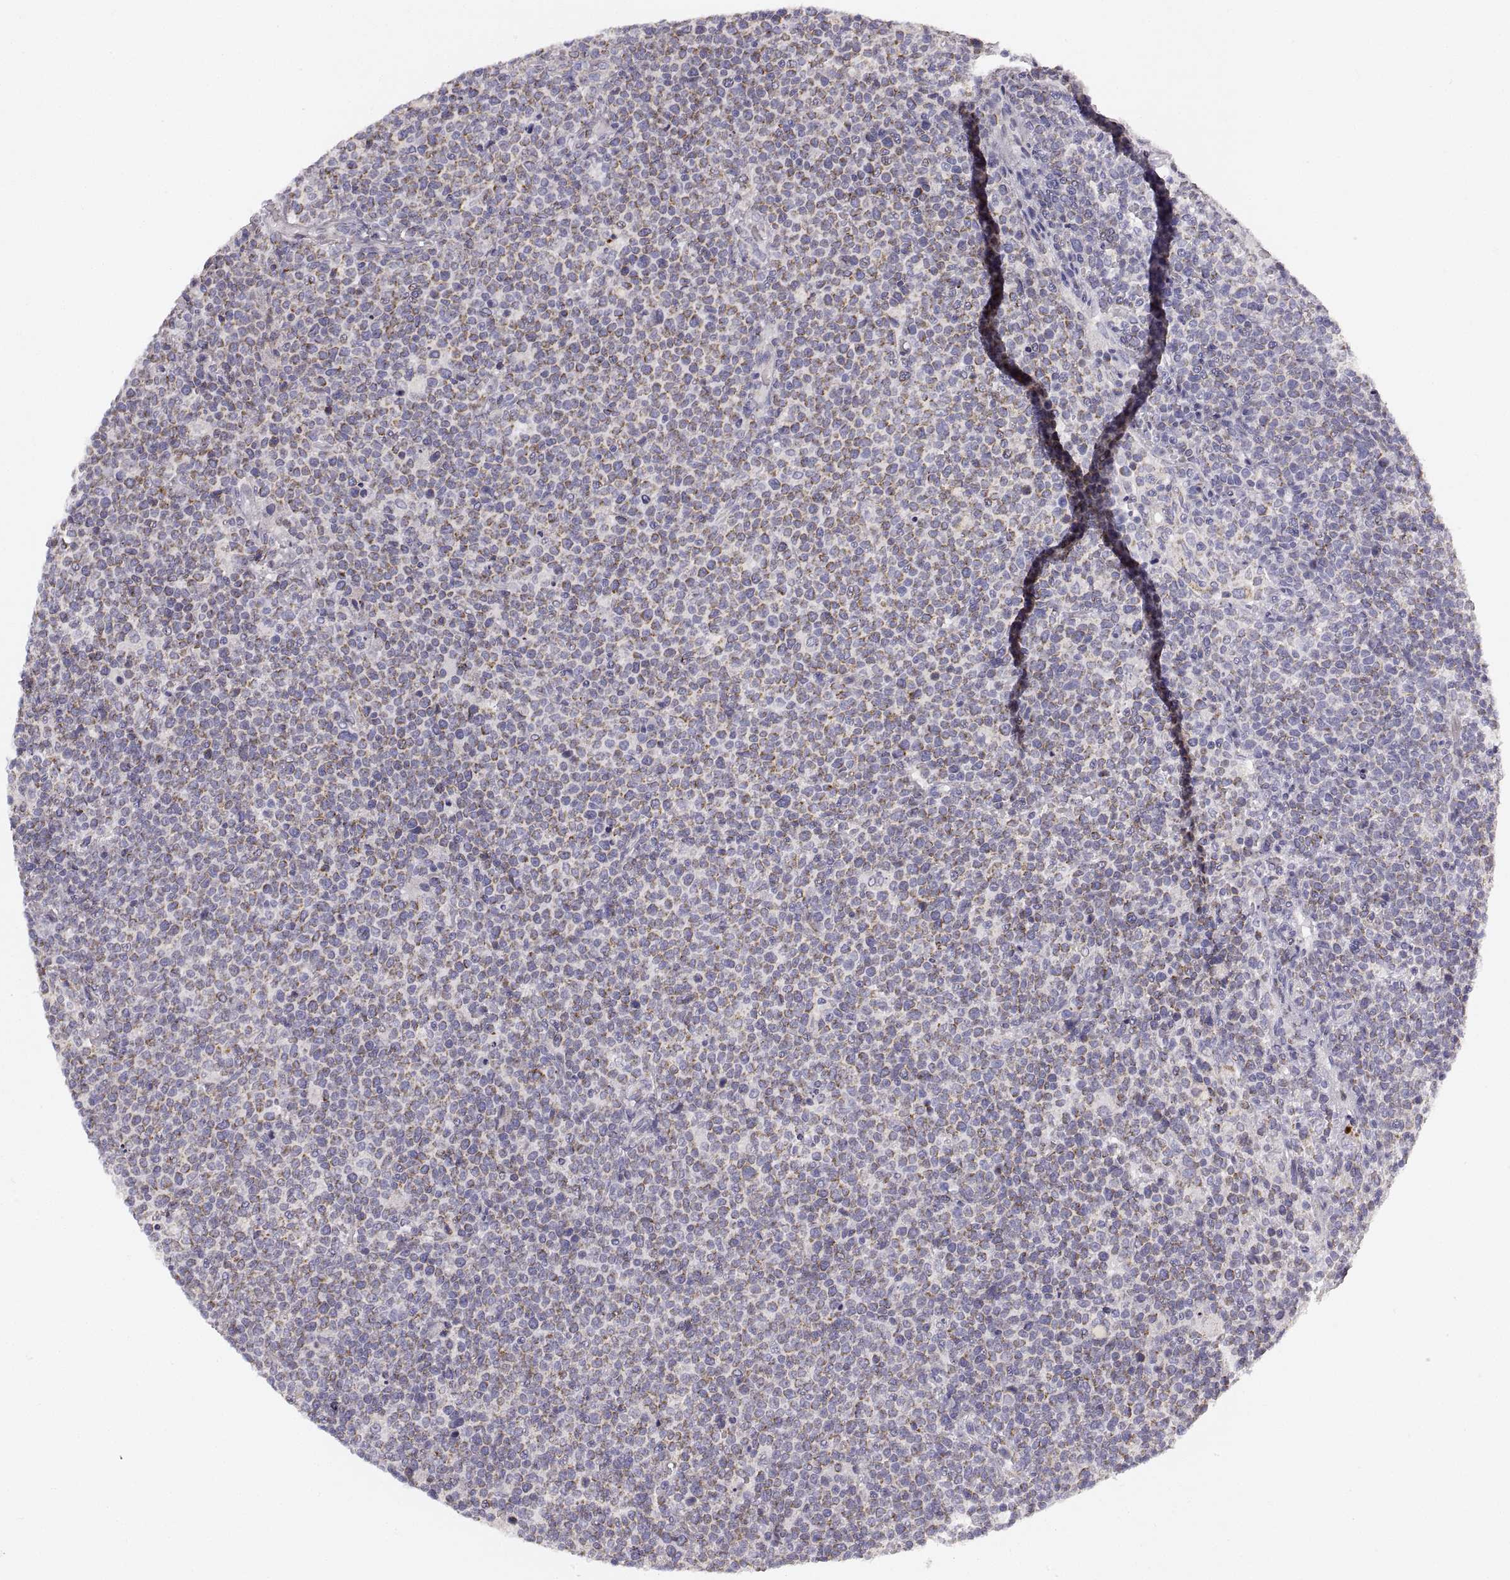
{"staining": {"intensity": "negative", "quantity": "none", "location": "none"}, "tissue": "lymphoma", "cell_type": "Tumor cells", "image_type": "cancer", "snomed": [{"axis": "morphology", "description": "Malignant lymphoma, non-Hodgkin's type, High grade"}, {"axis": "topography", "description": "Lymph node"}], "caption": "High power microscopy photomicrograph of an IHC micrograph of high-grade malignant lymphoma, non-Hodgkin's type, revealing no significant positivity in tumor cells. (Brightfield microscopy of DAB (3,3'-diaminobenzidine) immunohistochemistry (IHC) at high magnification).", "gene": "RDH13", "patient": {"sex": "male", "age": 61}}